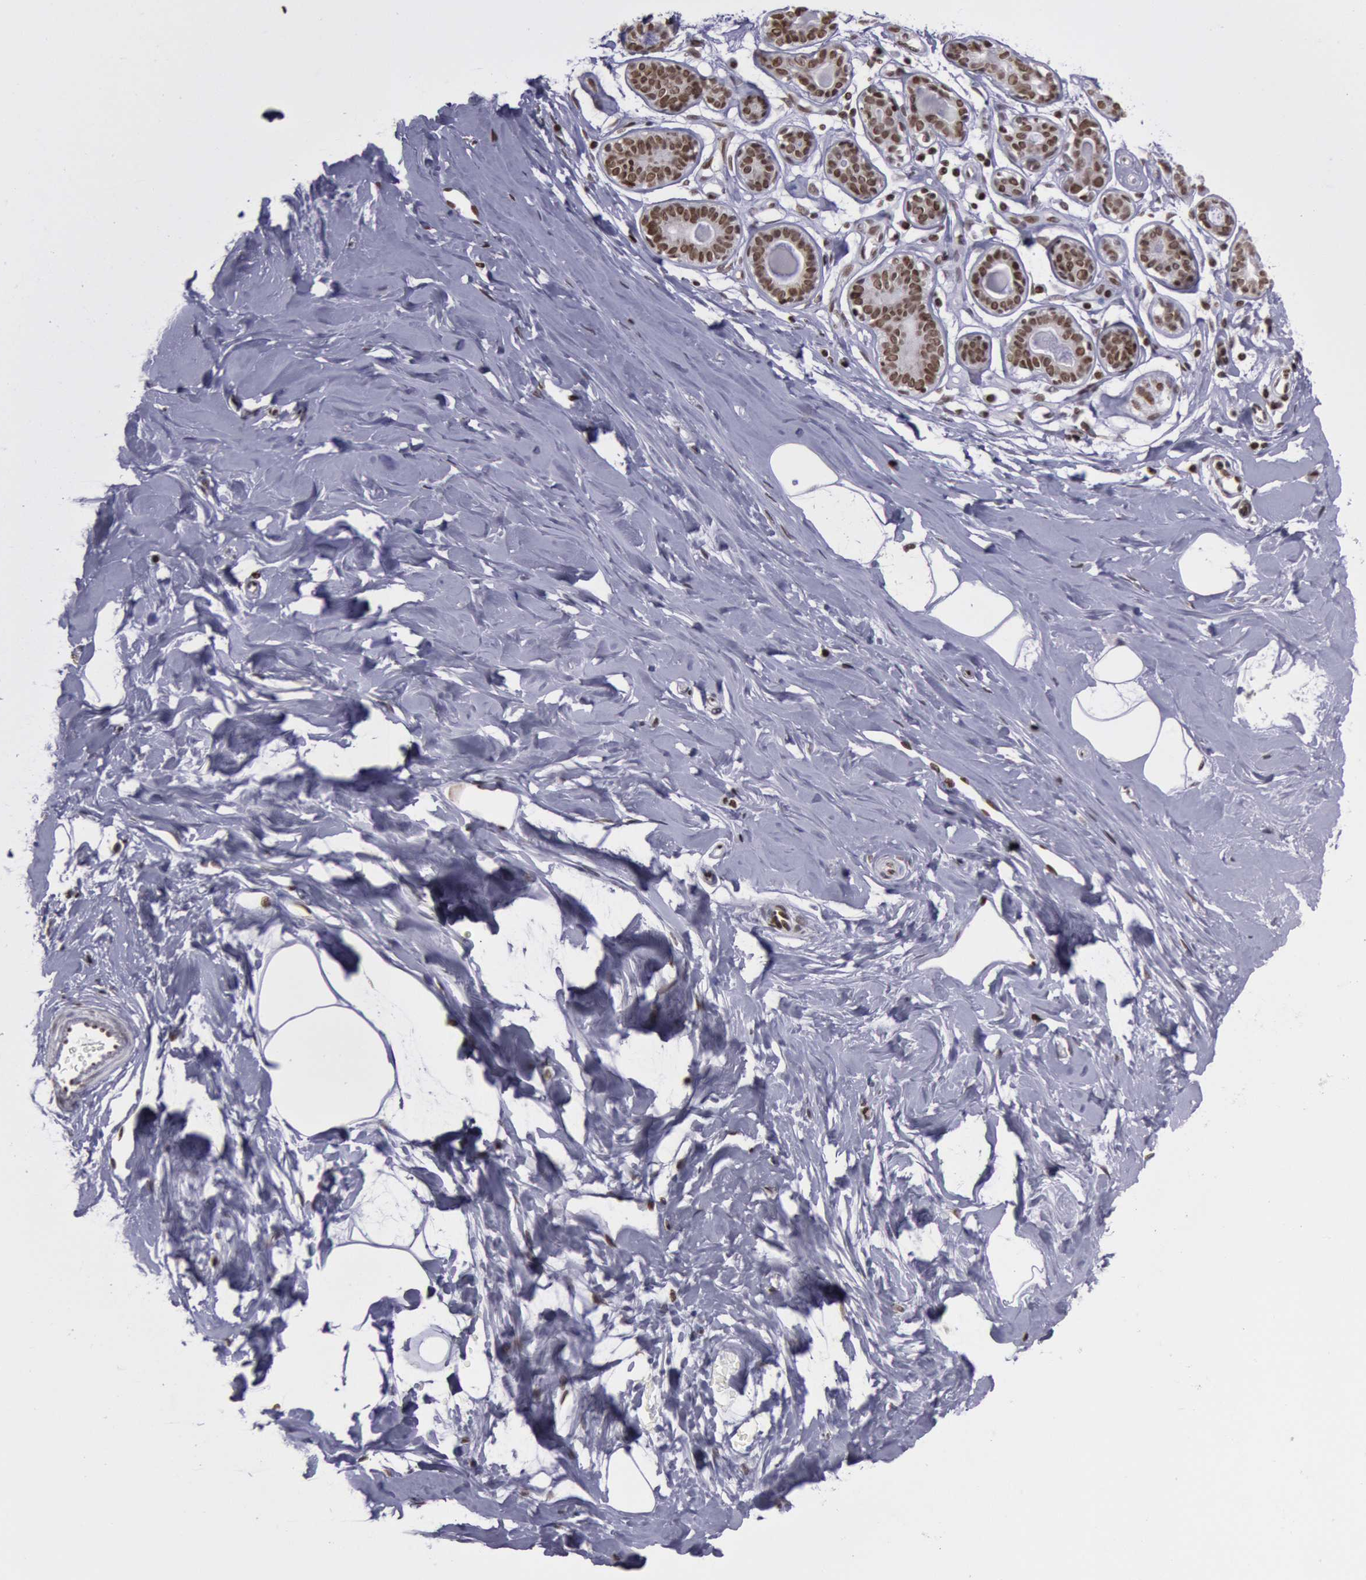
{"staining": {"intensity": "weak", "quantity": ">75%", "location": "nuclear"}, "tissue": "breast", "cell_type": "Adipocytes", "image_type": "normal", "snomed": [{"axis": "morphology", "description": "Normal tissue, NOS"}, {"axis": "topography", "description": "Breast"}], "caption": "High-magnification brightfield microscopy of normal breast stained with DAB (3,3'-diaminobenzidine) (brown) and counterstained with hematoxylin (blue). adipocytes exhibit weak nuclear positivity is seen in approximately>75% of cells. The staining was performed using DAB (3,3'-diaminobenzidine), with brown indicating positive protein expression. Nuclei are stained blue with hematoxylin.", "gene": "NKAP", "patient": {"sex": "female", "age": 44}}